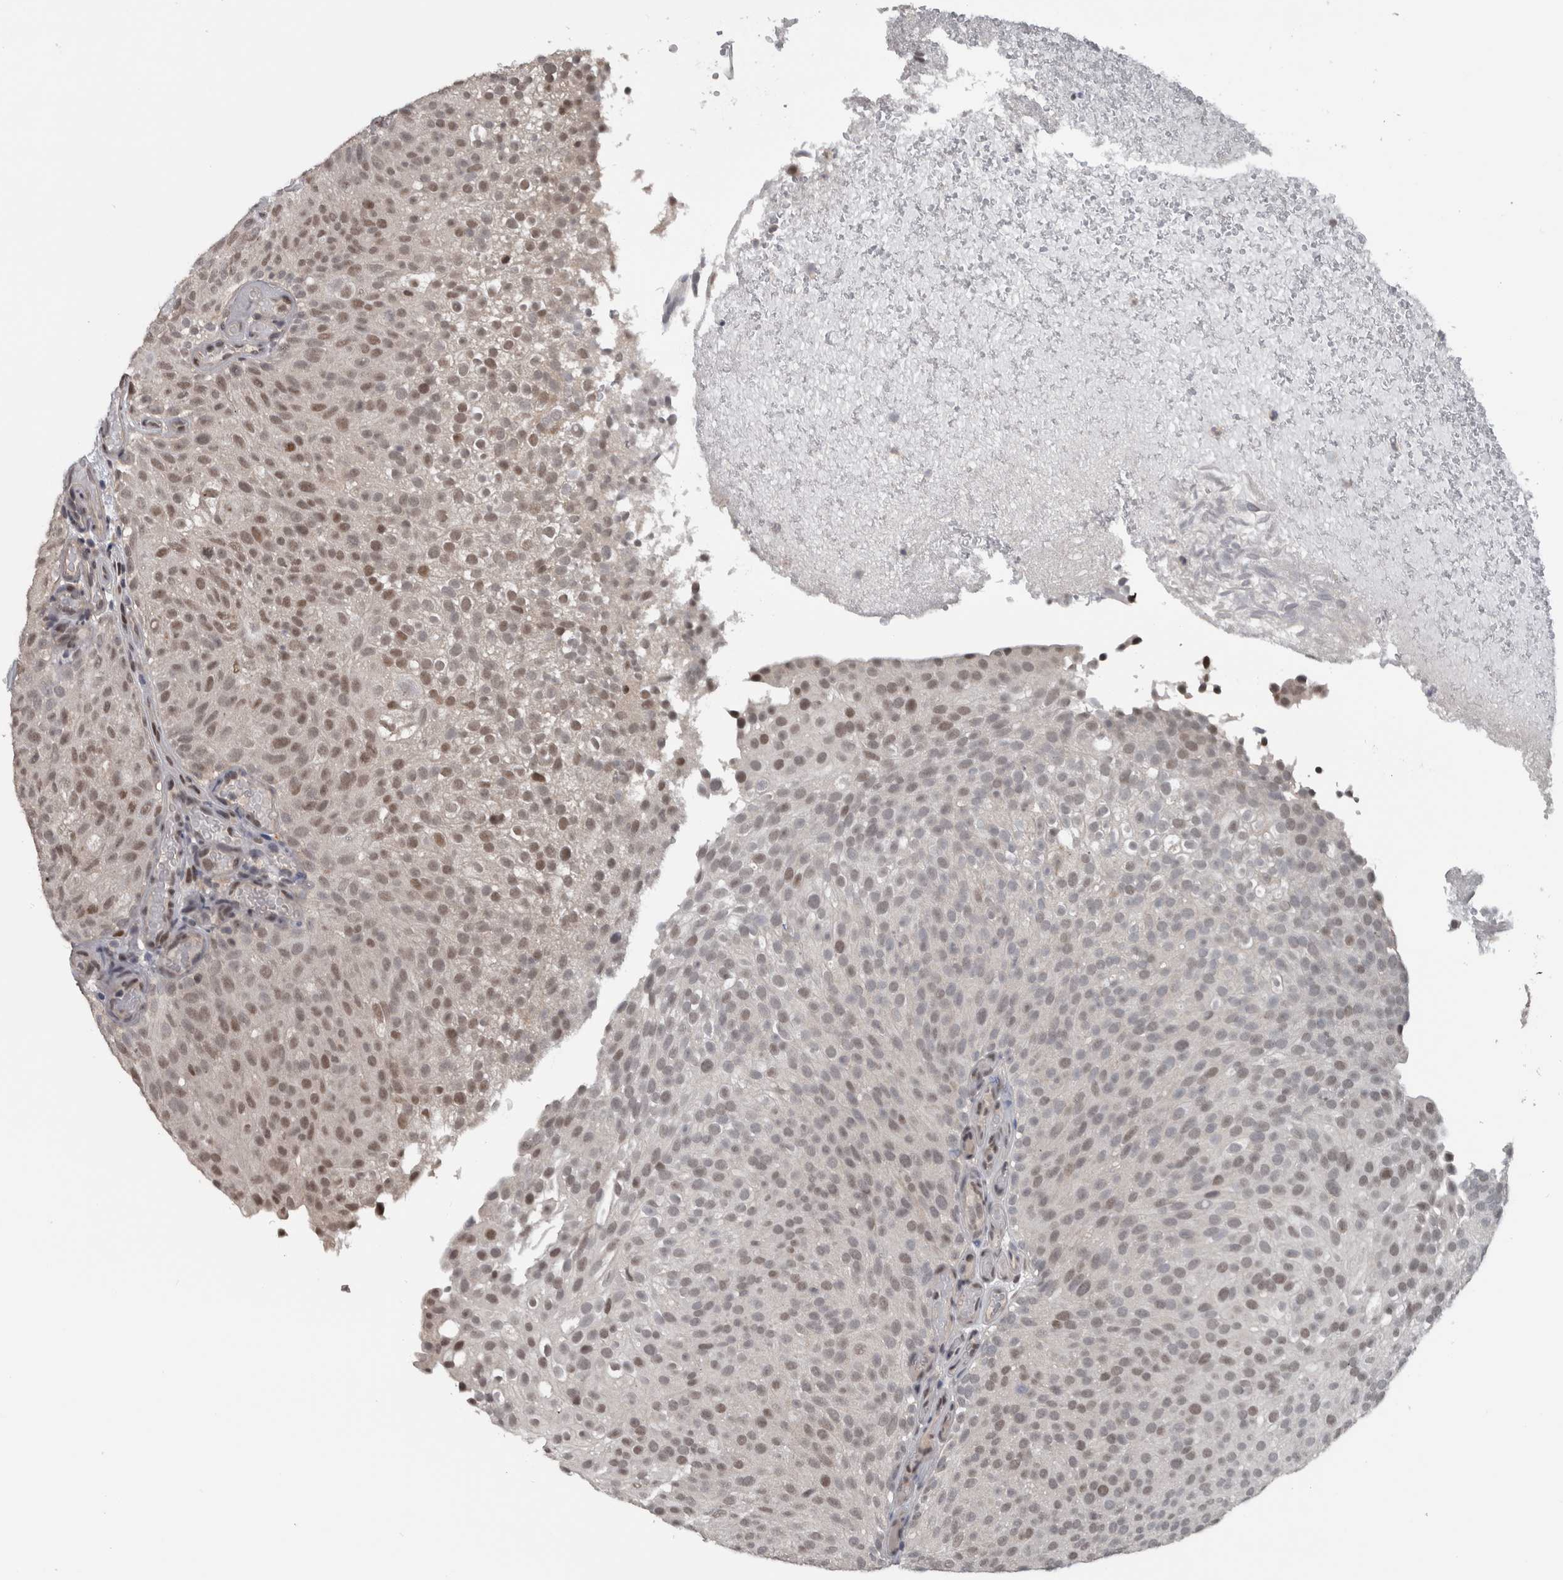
{"staining": {"intensity": "moderate", "quantity": "25%-75%", "location": "nuclear"}, "tissue": "urothelial cancer", "cell_type": "Tumor cells", "image_type": "cancer", "snomed": [{"axis": "morphology", "description": "Urothelial carcinoma, Low grade"}, {"axis": "topography", "description": "Urinary bladder"}], "caption": "Human low-grade urothelial carcinoma stained for a protein (brown) displays moderate nuclear positive positivity in approximately 25%-75% of tumor cells.", "gene": "ZBTB21", "patient": {"sex": "male", "age": 78}}